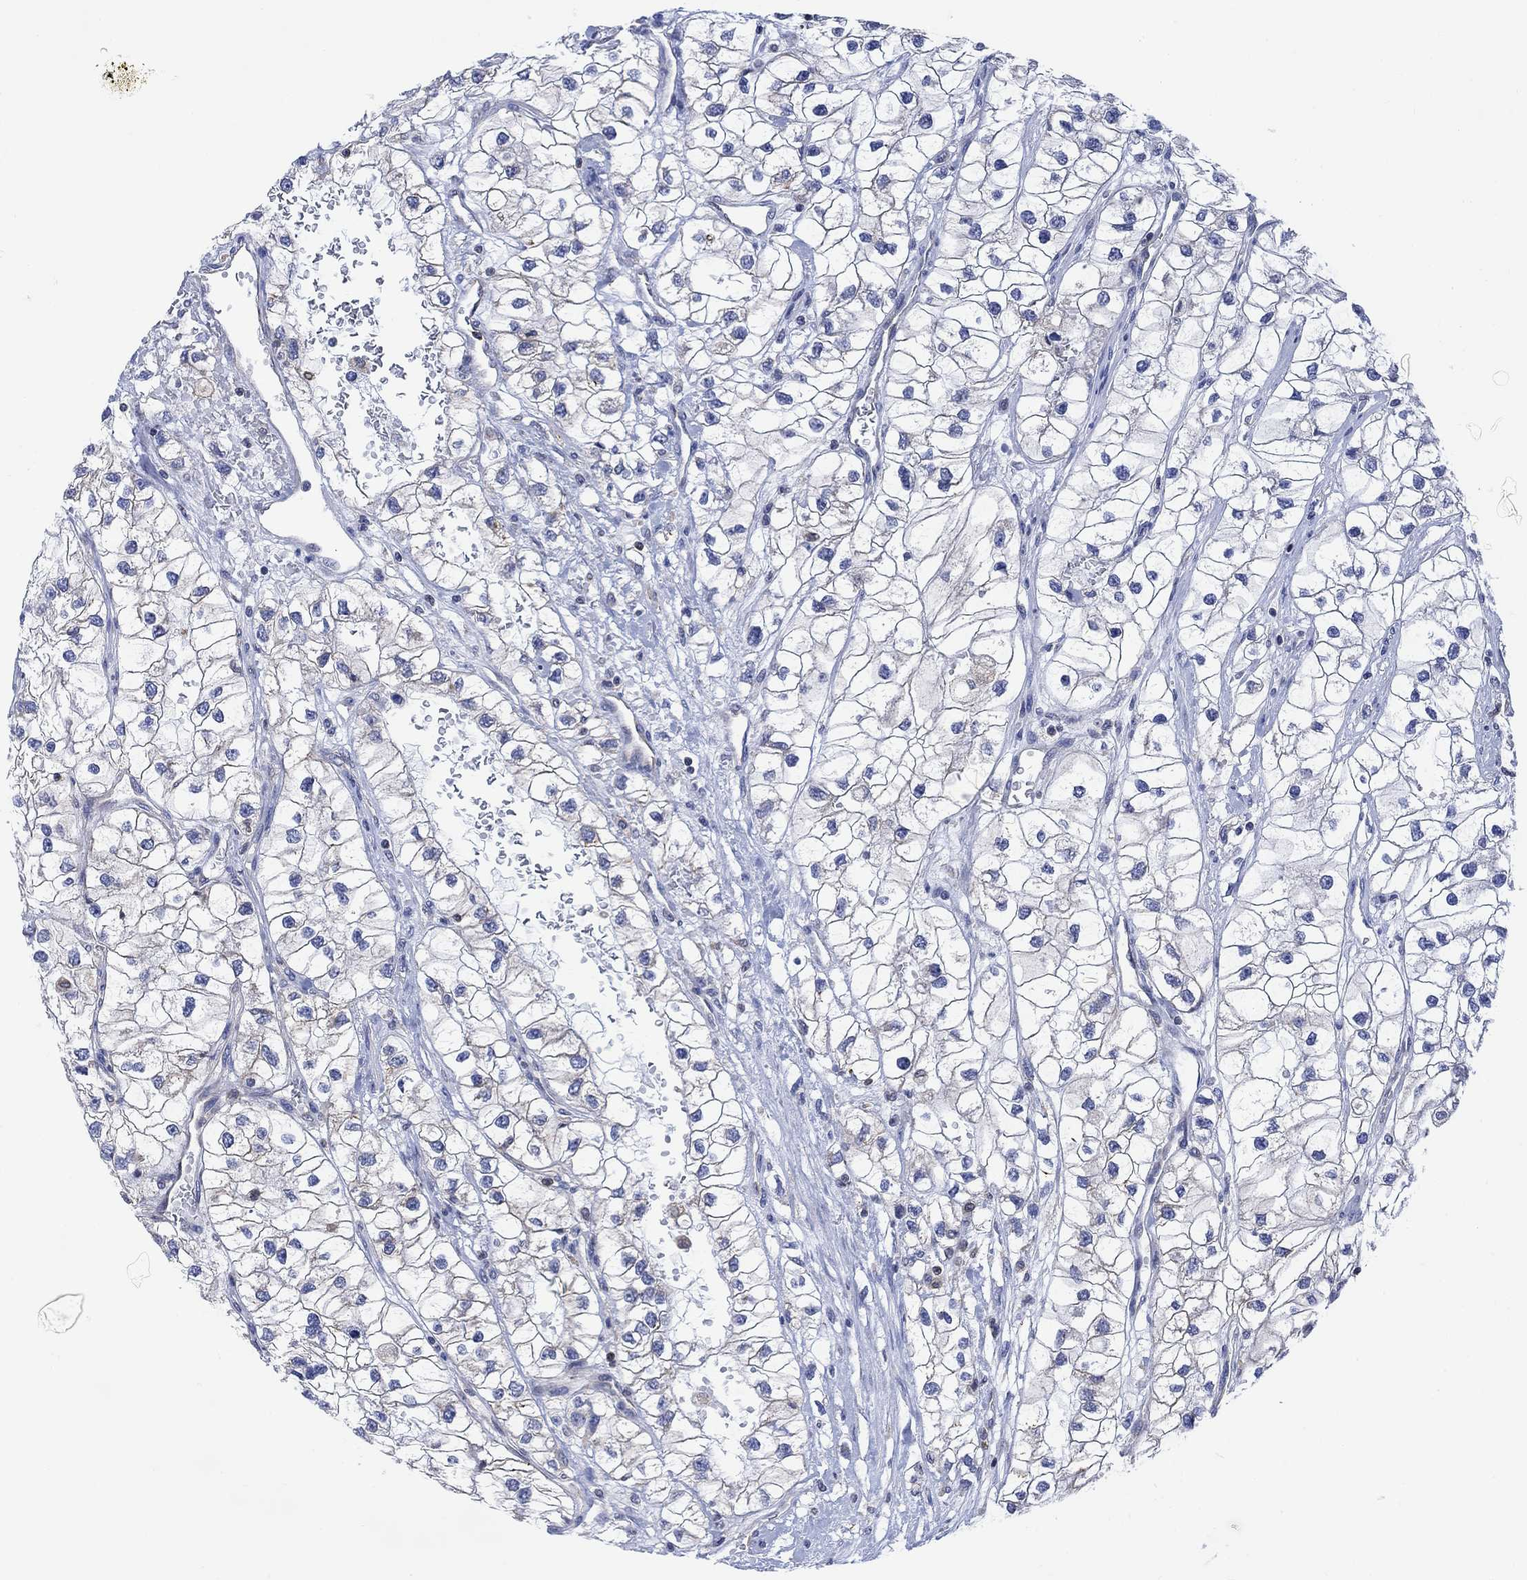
{"staining": {"intensity": "negative", "quantity": "none", "location": "none"}, "tissue": "renal cancer", "cell_type": "Tumor cells", "image_type": "cancer", "snomed": [{"axis": "morphology", "description": "Adenocarcinoma, NOS"}, {"axis": "topography", "description": "Kidney"}], "caption": "The histopathology image shows no significant expression in tumor cells of renal adenocarcinoma.", "gene": "GBP5", "patient": {"sex": "male", "age": 59}}